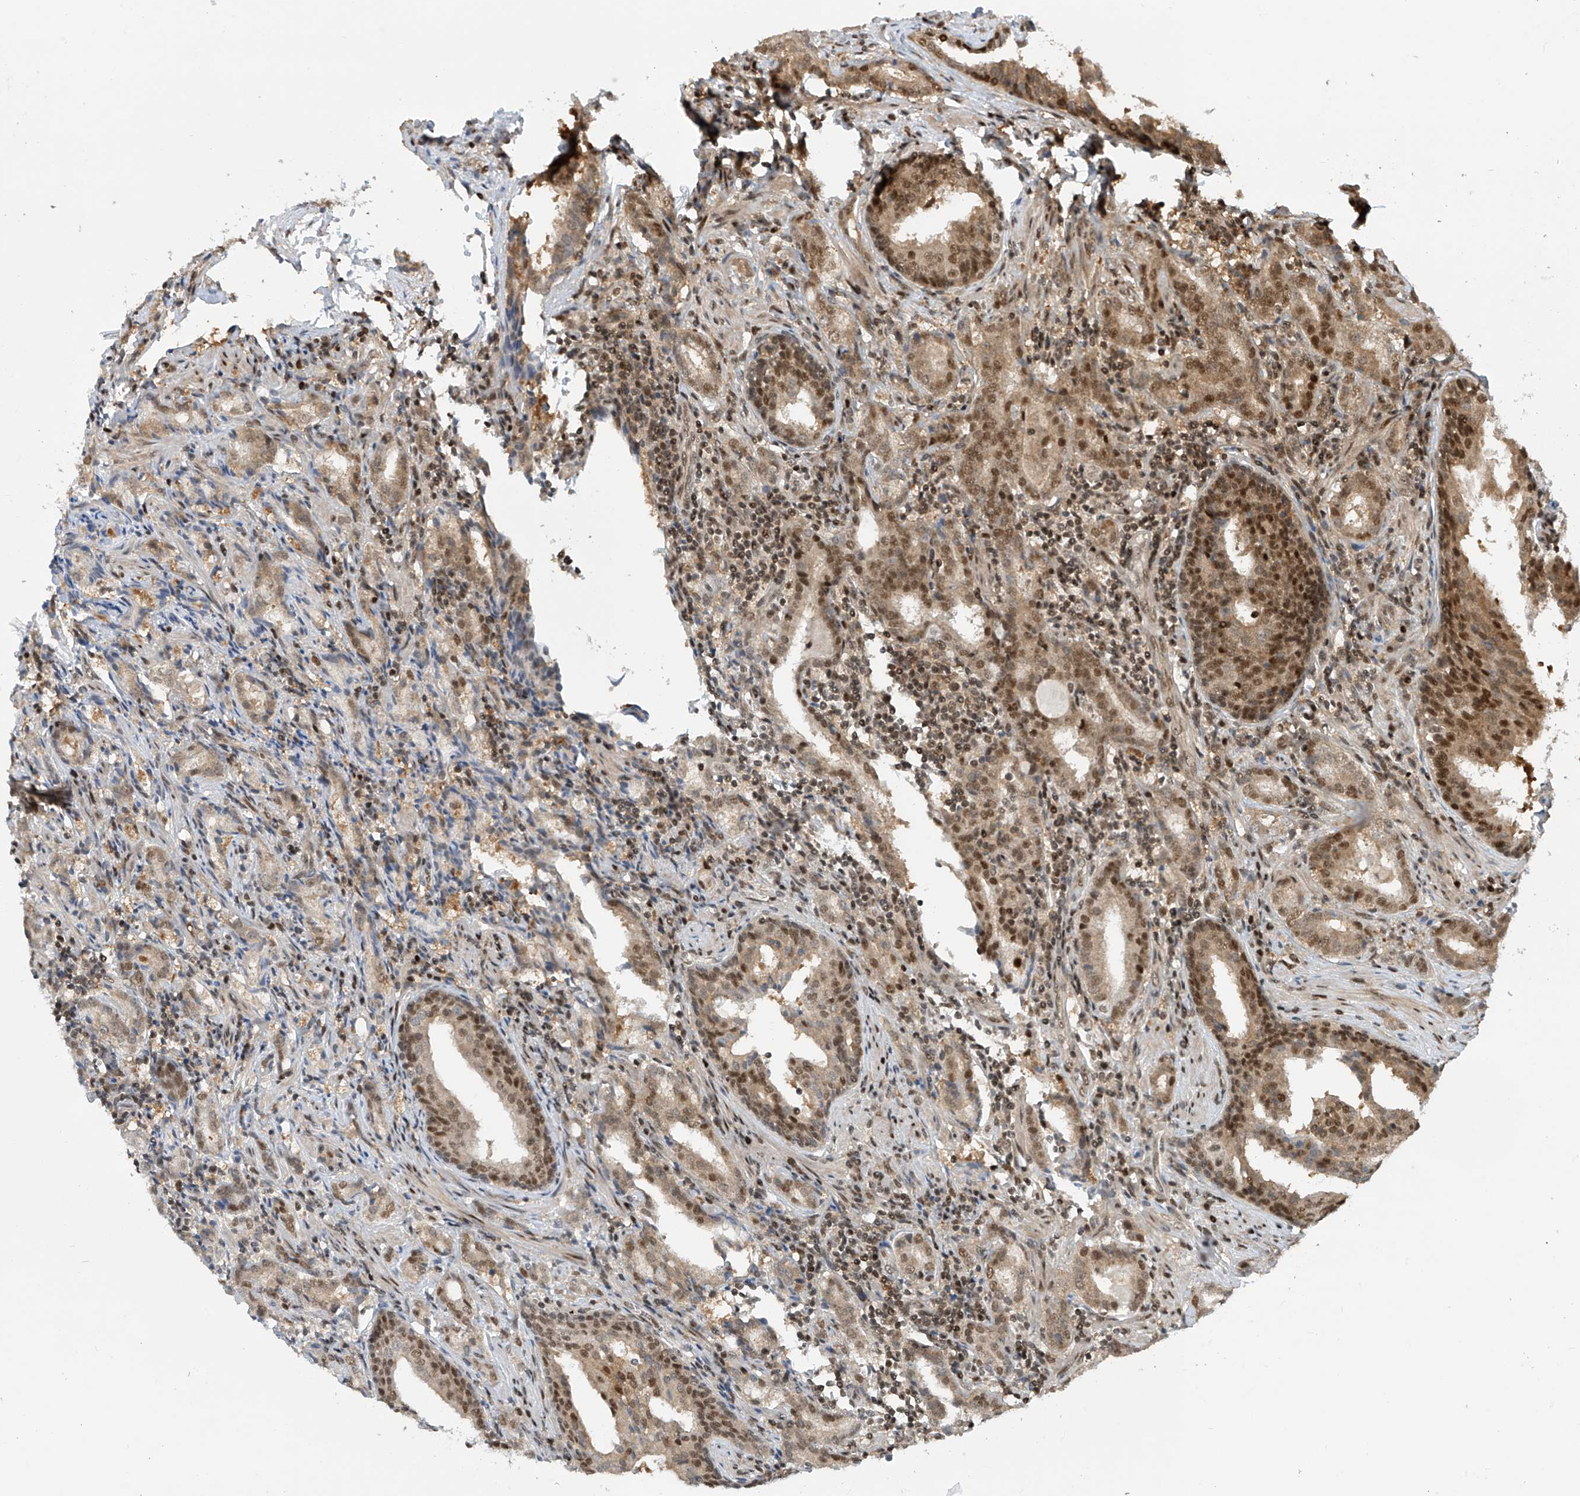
{"staining": {"intensity": "moderate", "quantity": ">75%", "location": "cytoplasmic/membranous,nuclear"}, "tissue": "prostate cancer", "cell_type": "Tumor cells", "image_type": "cancer", "snomed": [{"axis": "morphology", "description": "Adenocarcinoma, High grade"}, {"axis": "topography", "description": "Prostate"}], "caption": "Protein analysis of prostate adenocarcinoma (high-grade) tissue shows moderate cytoplasmic/membranous and nuclear positivity in approximately >75% of tumor cells.", "gene": "LAGE3", "patient": {"sex": "male", "age": 63}}